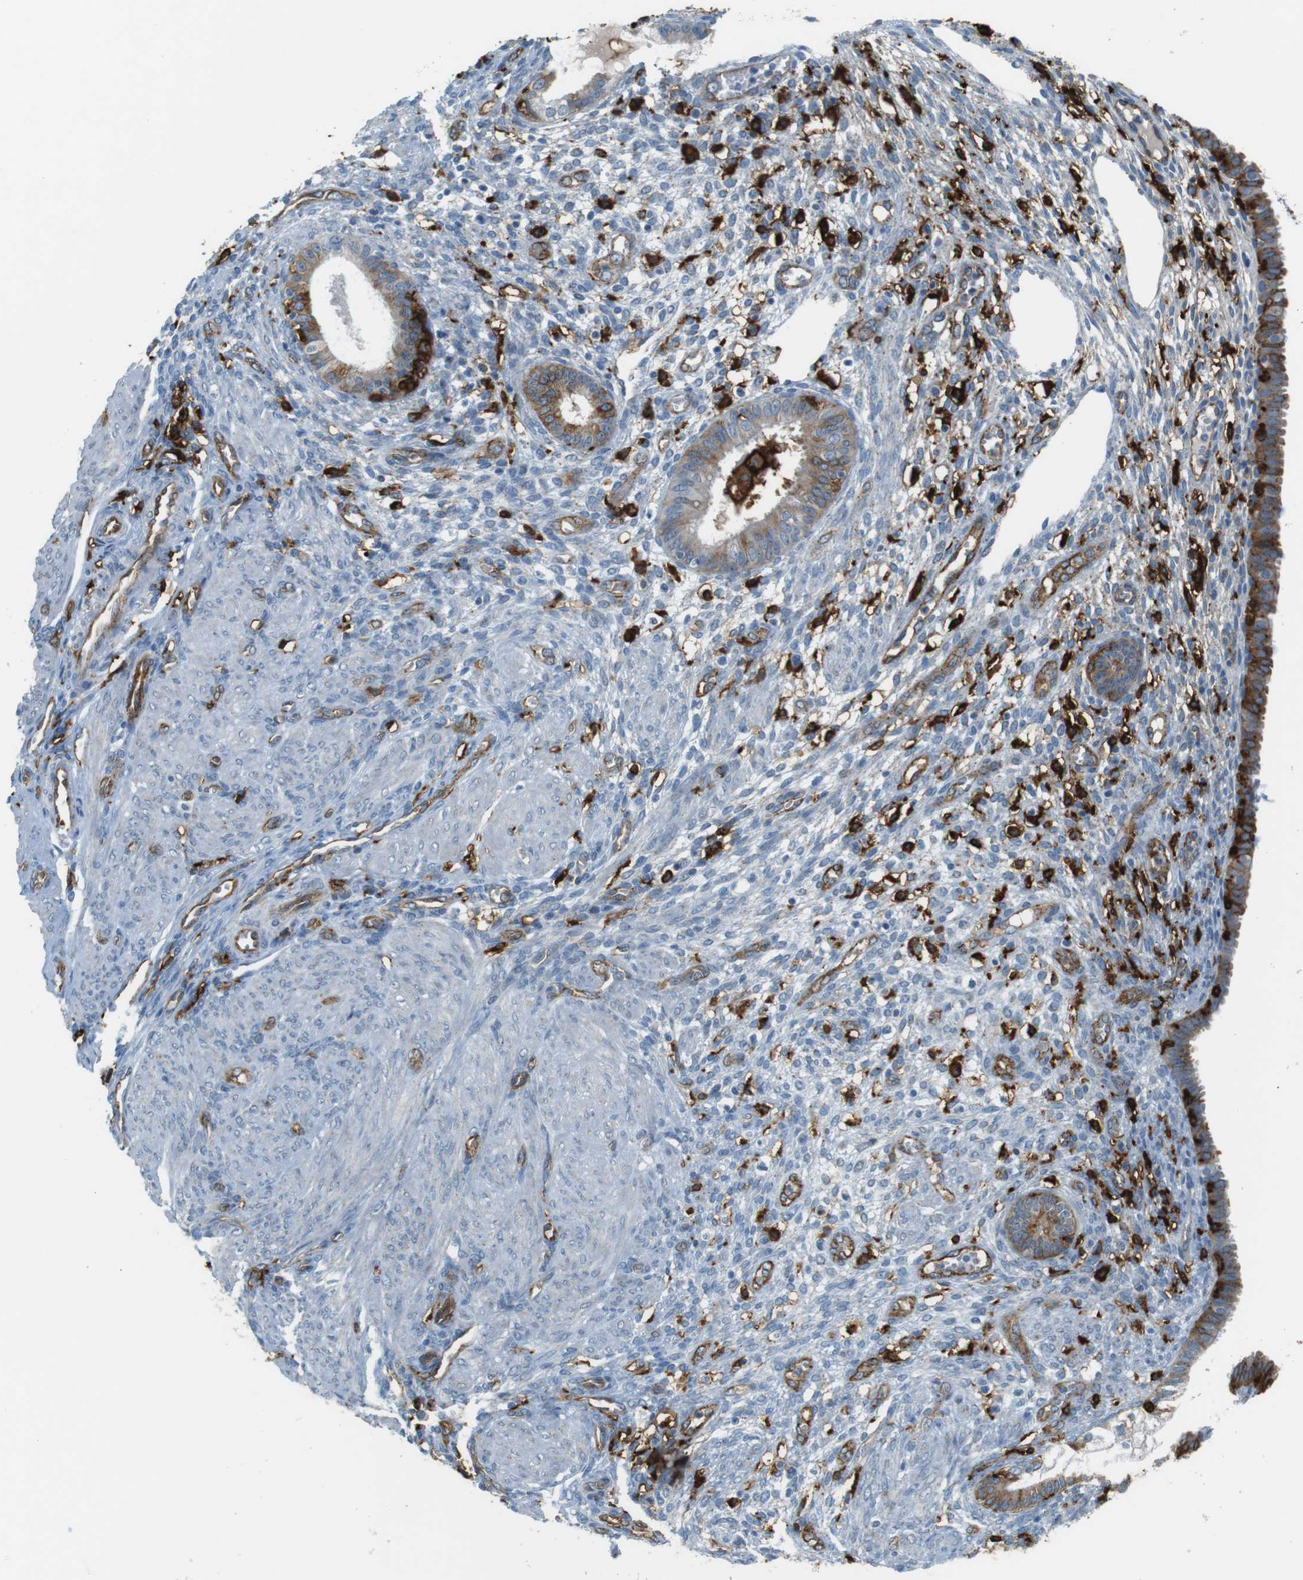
{"staining": {"intensity": "negative", "quantity": "none", "location": "none"}, "tissue": "endometrium", "cell_type": "Cells in endometrial stroma", "image_type": "normal", "snomed": [{"axis": "morphology", "description": "Normal tissue, NOS"}, {"axis": "topography", "description": "Endometrium"}], "caption": "Photomicrograph shows no significant protein positivity in cells in endometrial stroma of benign endometrium. (Stains: DAB immunohistochemistry (IHC) with hematoxylin counter stain, Microscopy: brightfield microscopy at high magnification).", "gene": "HLA", "patient": {"sex": "female", "age": 72}}